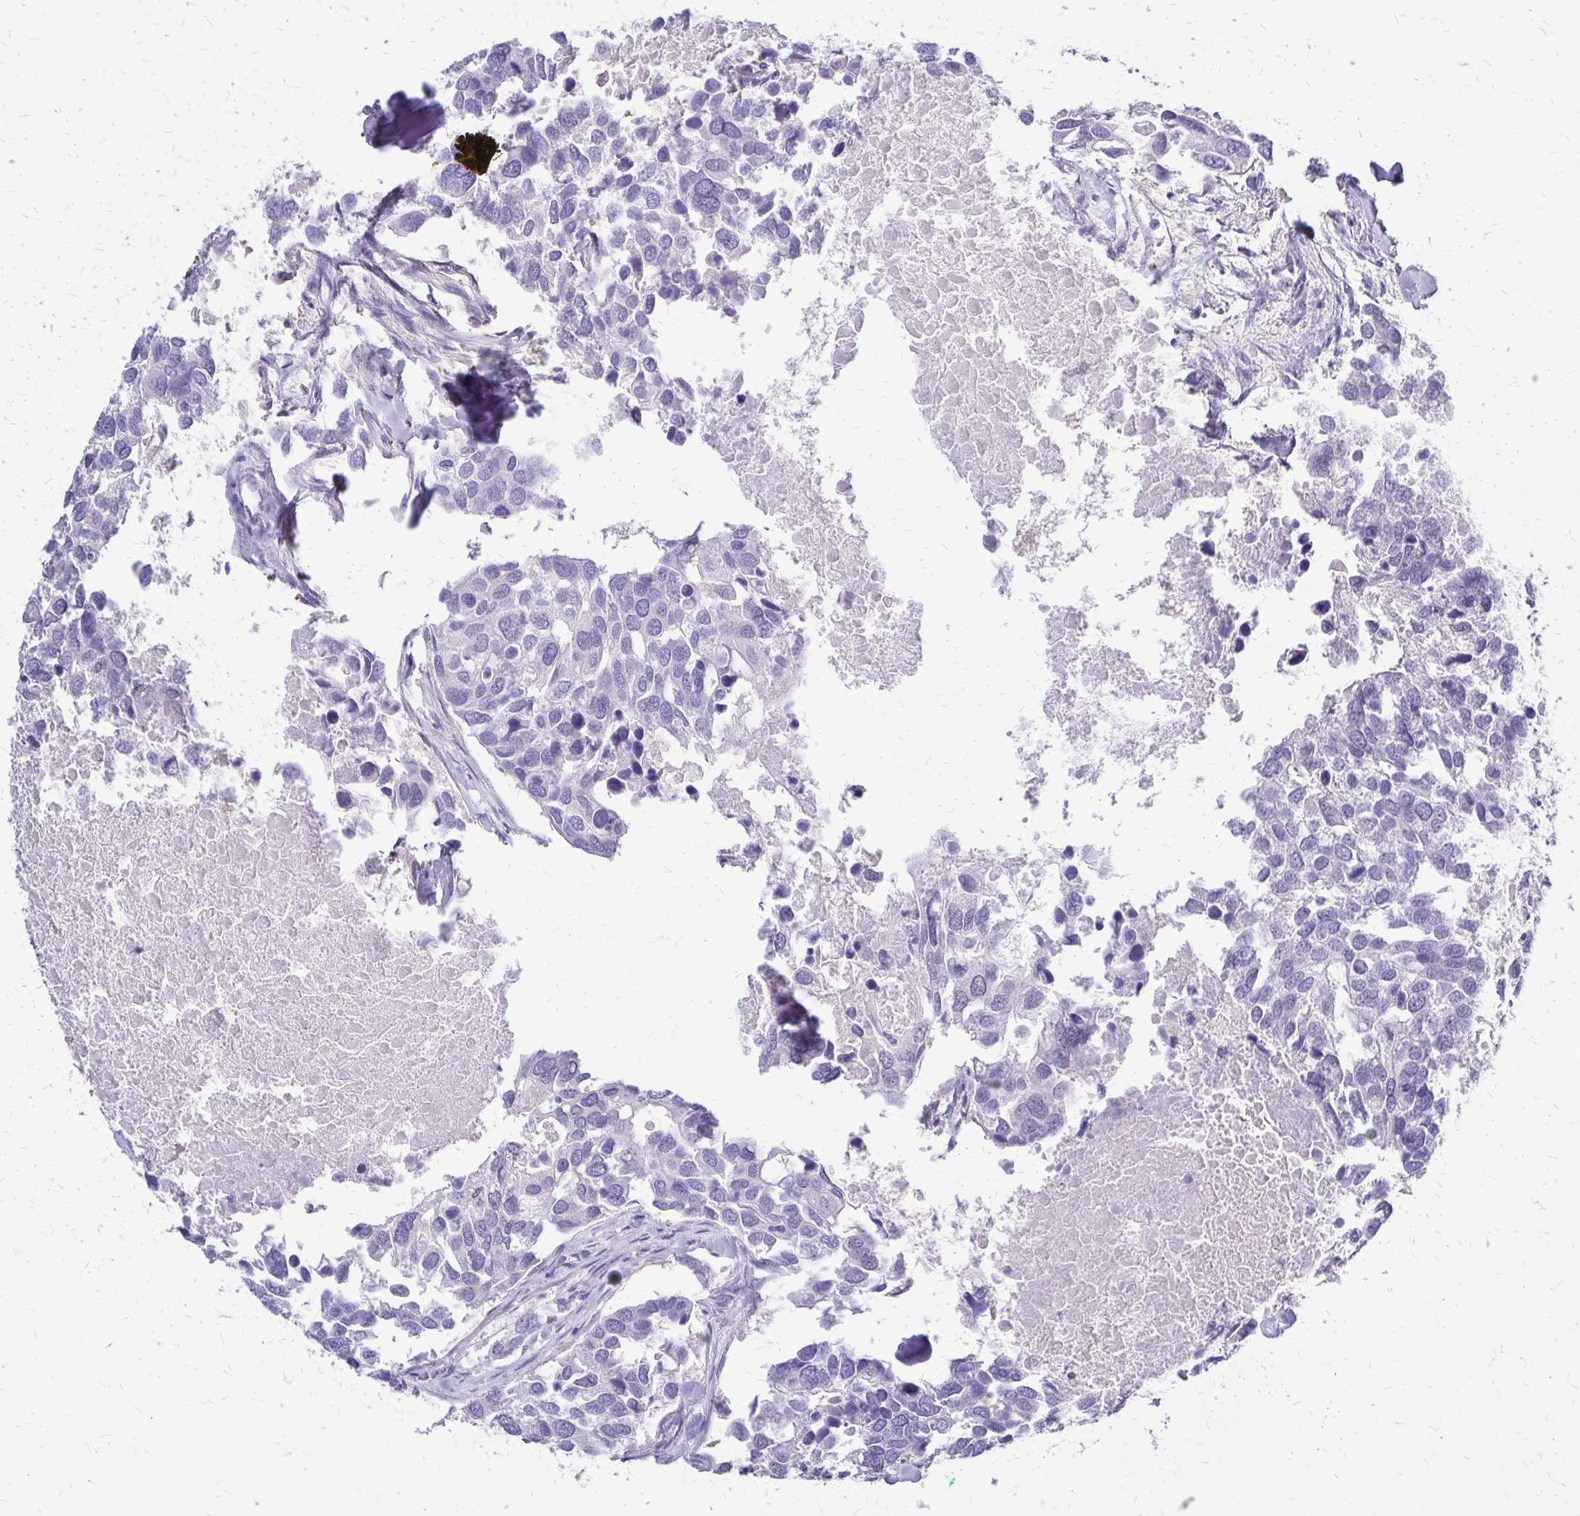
{"staining": {"intensity": "negative", "quantity": "none", "location": "none"}, "tissue": "breast cancer", "cell_type": "Tumor cells", "image_type": "cancer", "snomed": [{"axis": "morphology", "description": "Duct carcinoma"}, {"axis": "topography", "description": "Breast"}], "caption": "Immunohistochemistry (IHC) photomicrograph of human intraductal carcinoma (breast) stained for a protein (brown), which displays no positivity in tumor cells.", "gene": "SI", "patient": {"sex": "female", "age": 83}}